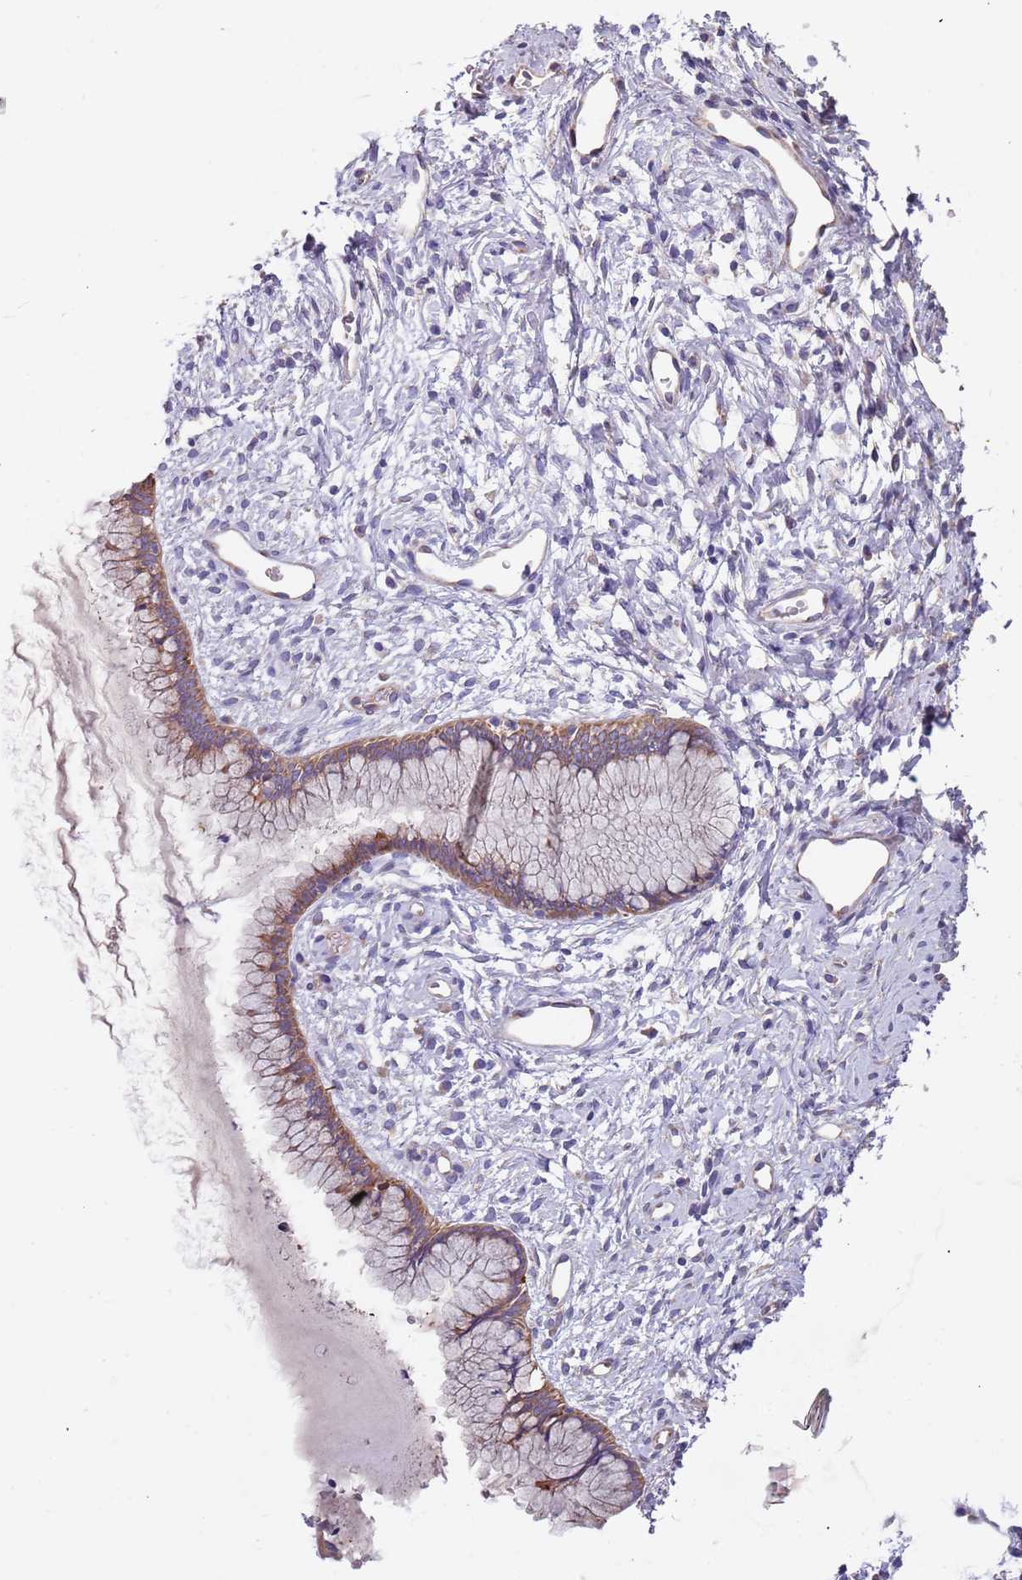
{"staining": {"intensity": "moderate", "quantity": ">75%", "location": "cytoplasmic/membranous"}, "tissue": "cervix", "cell_type": "Glandular cells", "image_type": "normal", "snomed": [{"axis": "morphology", "description": "Normal tissue, NOS"}, {"axis": "topography", "description": "Cervix"}], "caption": "Protein expression analysis of unremarkable cervix demonstrates moderate cytoplasmic/membranous expression in approximately >75% of glandular cells.", "gene": "LAMB4", "patient": {"sex": "female", "age": 42}}